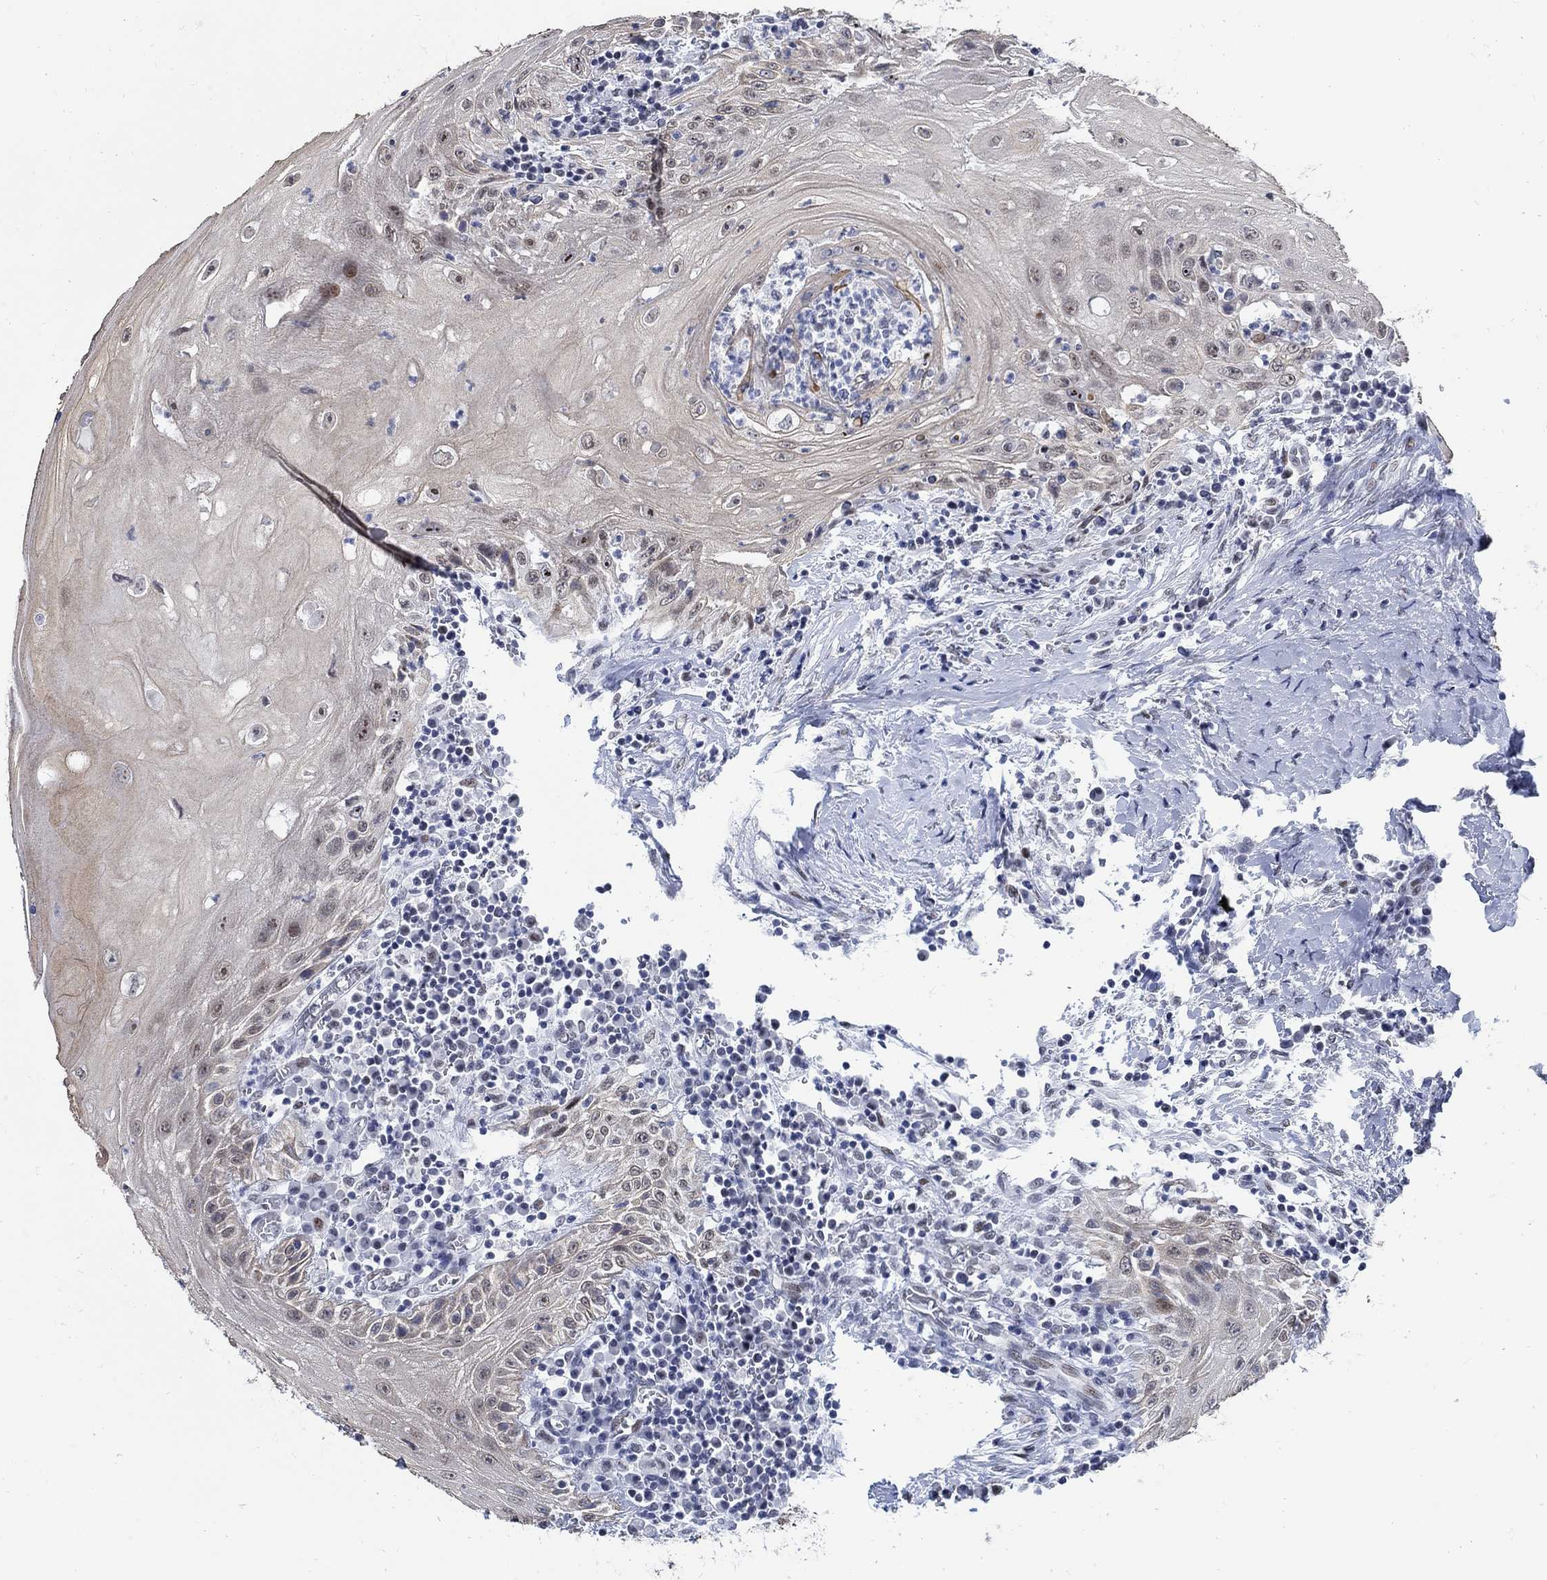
{"staining": {"intensity": "weak", "quantity": ">75%", "location": "cytoplasmic/membranous,nuclear"}, "tissue": "head and neck cancer", "cell_type": "Tumor cells", "image_type": "cancer", "snomed": [{"axis": "morphology", "description": "Squamous cell carcinoma, NOS"}, {"axis": "topography", "description": "Oral tissue"}, {"axis": "topography", "description": "Head-Neck"}], "caption": "About >75% of tumor cells in squamous cell carcinoma (head and neck) display weak cytoplasmic/membranous and nuclear protein positivity as visualized by brown immunohistochemical staining.", "gene": "DLK1", "patient": {"sex": "male", "age": 58}}